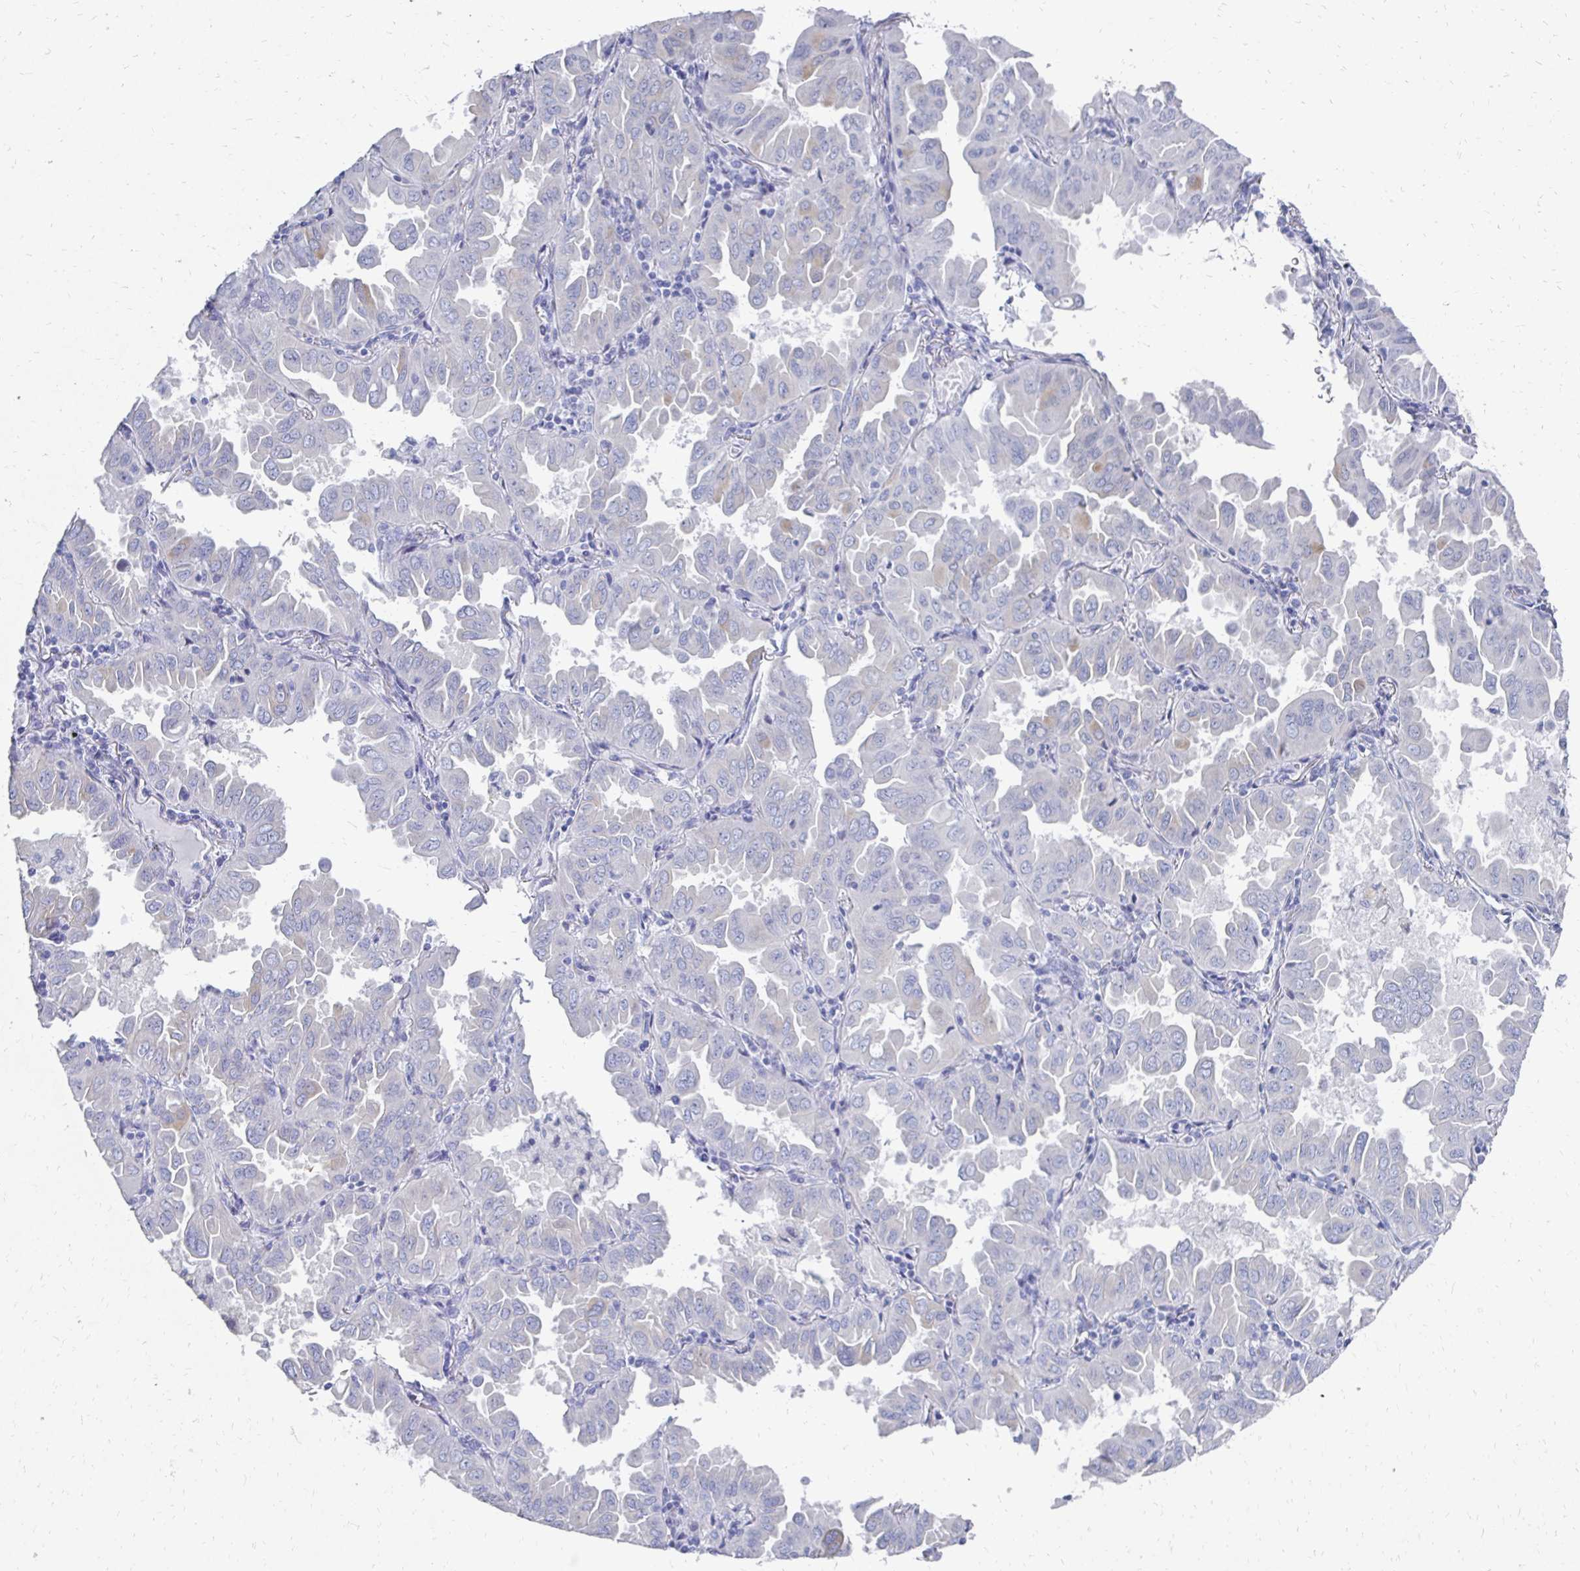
{"staining": {"intensity": "negative", "quantity": "none", "location": "none"}, "tissue": "lung cancer", "cell_type": "Tumor cells", "image_type": "cancer", "snomed": [{"axis": "morphology", "description": "Adenocarcinoma, NOS"}, {"axis": "topography", "description": "Lung"}], "caption": "The histopathology image reveals no staining of tumor cells in lung cancer.", "gene": "SYCP3", "patient": {"sex": "male", "age": 64}}